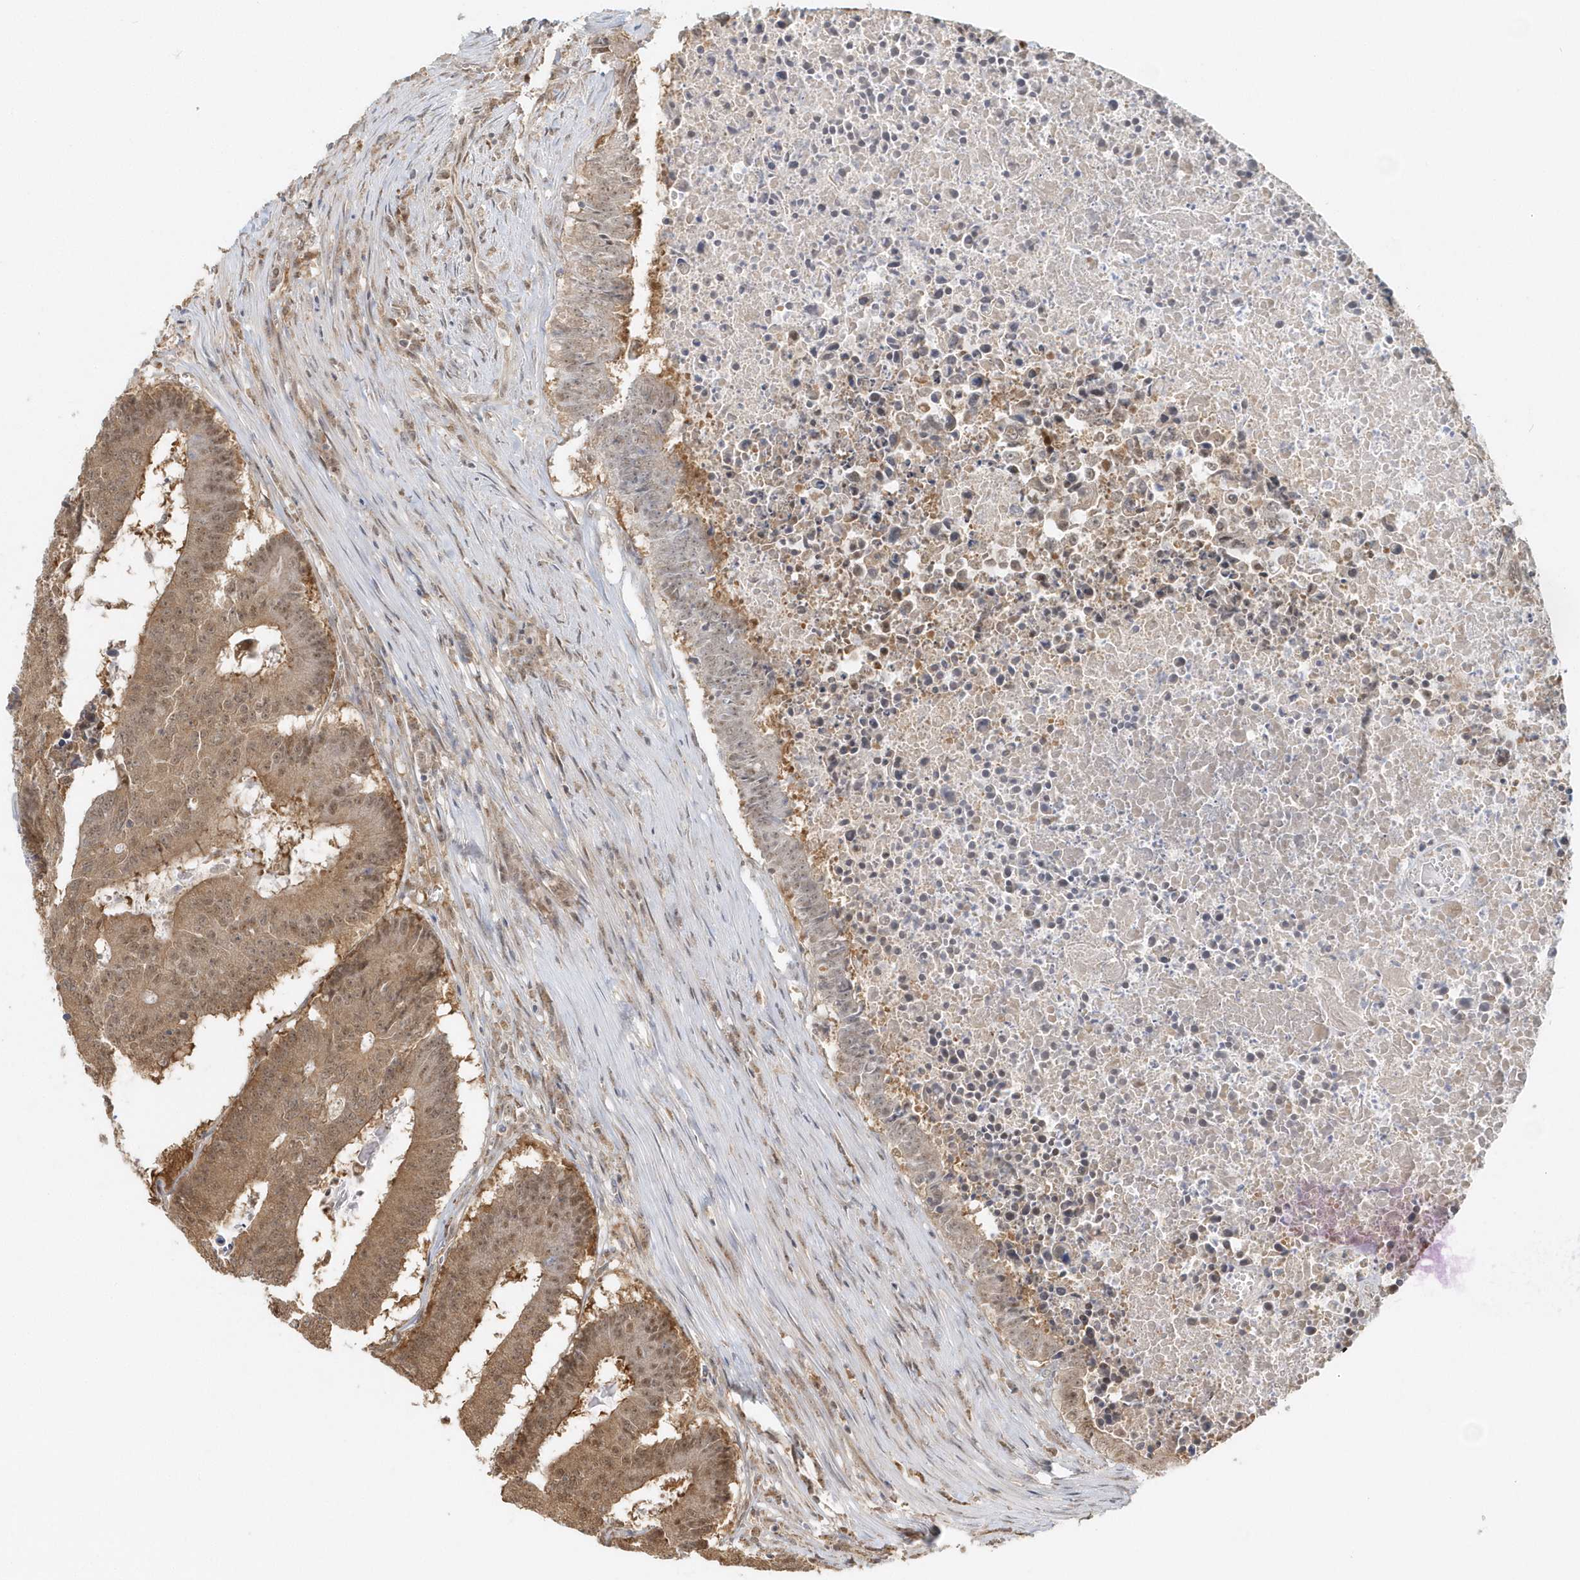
{"staining": {"intensity": "moderate", "quantity": ">75%", "location": "cytoplasmic/membranous,nuclear"}, "tissue": "colorectal cancer", "cell_type": "Tumor cells", "image_type": "cancer", "snomed": [{"axis": "morphology", "description": "Adenocarcinoma, NOS"}, {"axis": "topography", "description": "Colon"}], "caption": "This is an image of IHC staining of colorectal adenocarcinoma, which shows moderate staining in the cytoplasmic/membranous and nuclear of tumor cells.", "gene": "PSMD6", "patient": {"sex": "male", "age": 87}}